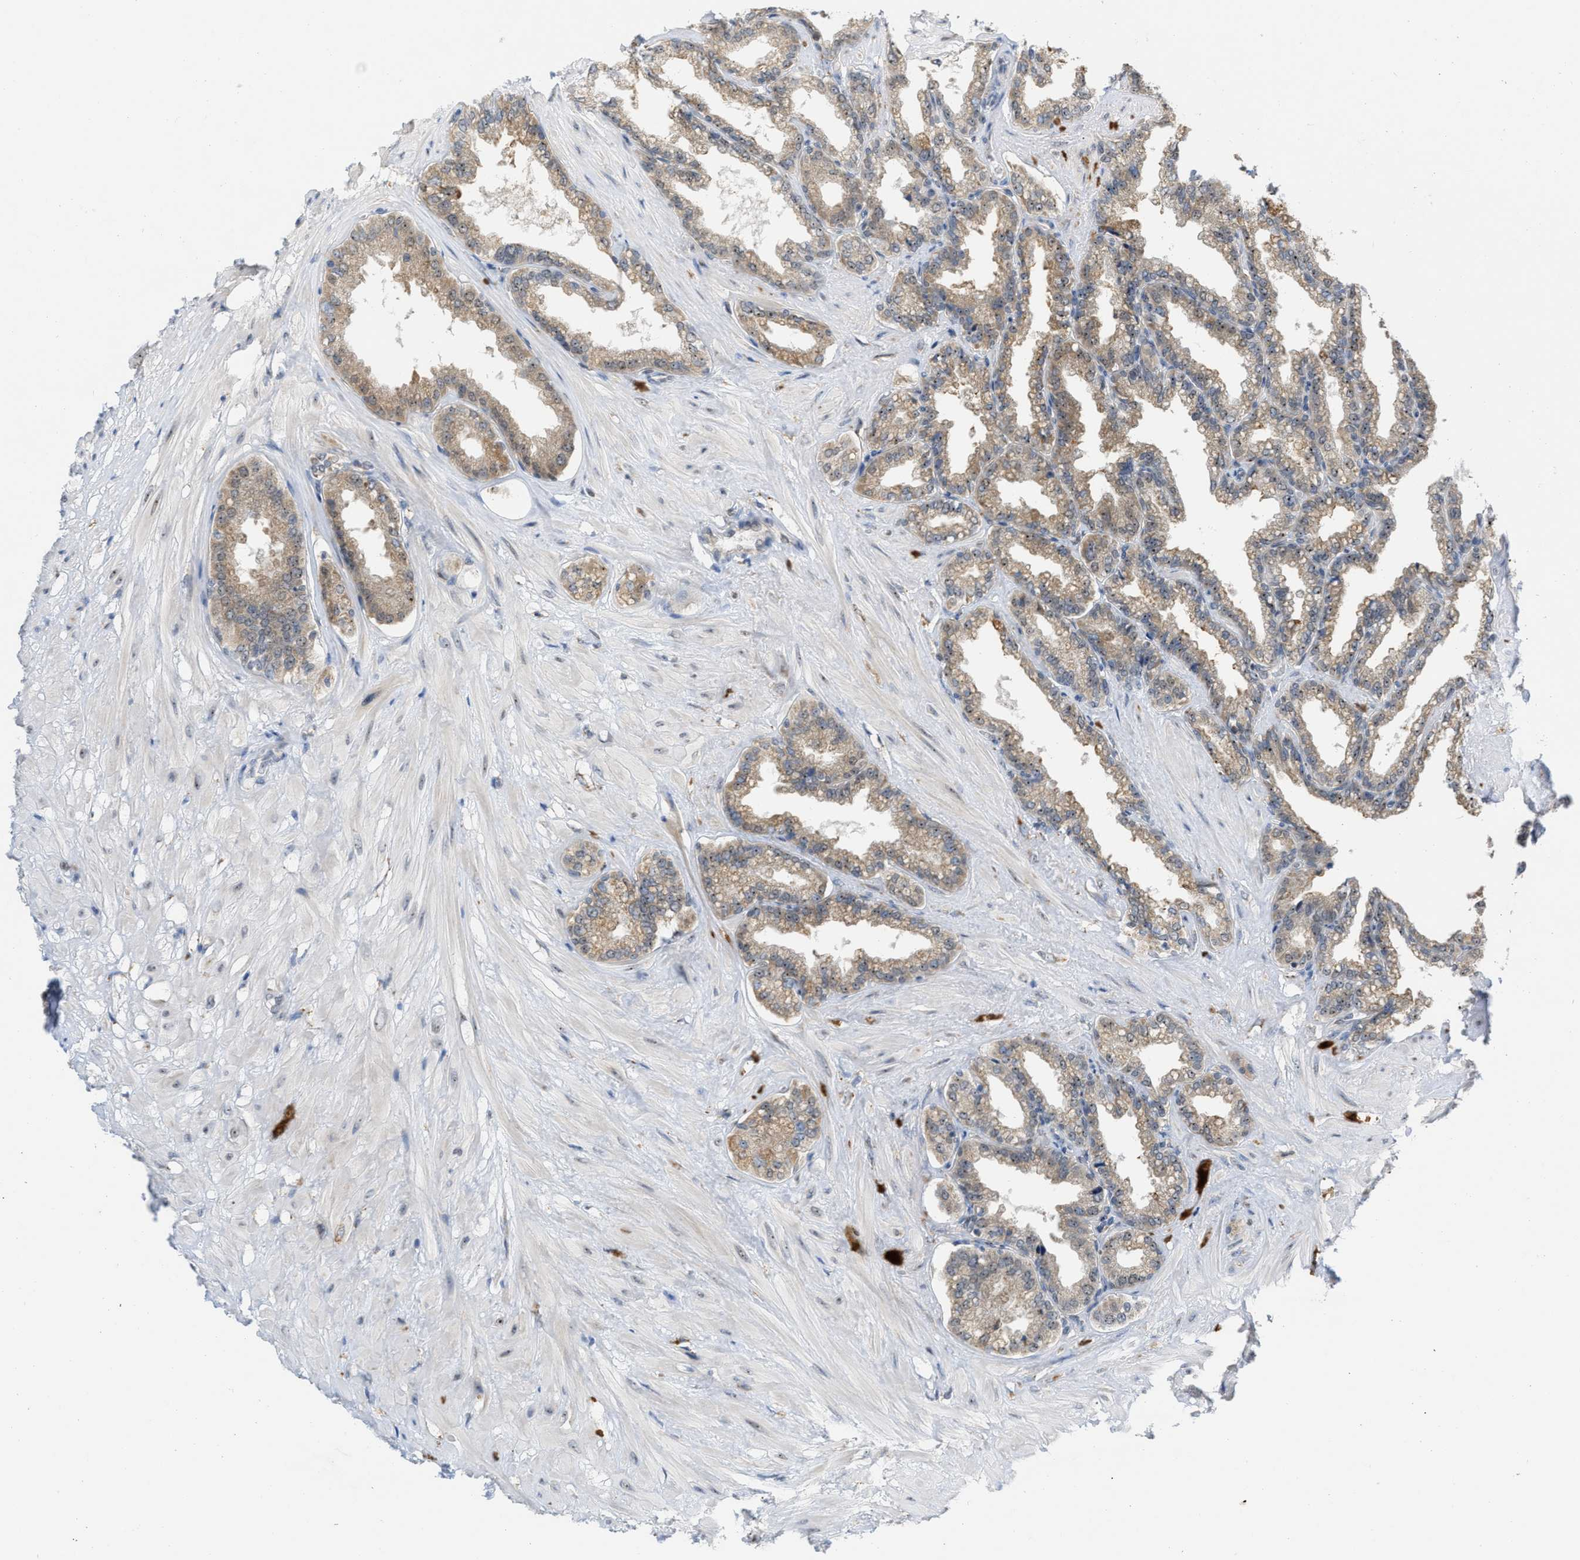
{"staining": {"intensity": "moderate", "quantity": ">75%", "location": "cytoplasmic/membranous"}, "tissue": "seminal vesicle", "cell_type": "Glandular cells", "image_type": "normal", "snomed": [{"axis": "morphology", "description": "Normal tissue, NOS"}, {"axis": "topography", "description": "Seminal veicle"}], "caption": "Immunohistochemistry (IHC) histopathology image of benign seminal vesicle: human seminal vesicle stained using immunohistochemistry displays medium levels of moderate protein expression localized specifically in the cytoplasmic/membranous of glandular cells, appearing as a cytoplasmic/membranous brown color.", "gene": "ELAC2", "patient": {"sex": "male", "age": 46}}